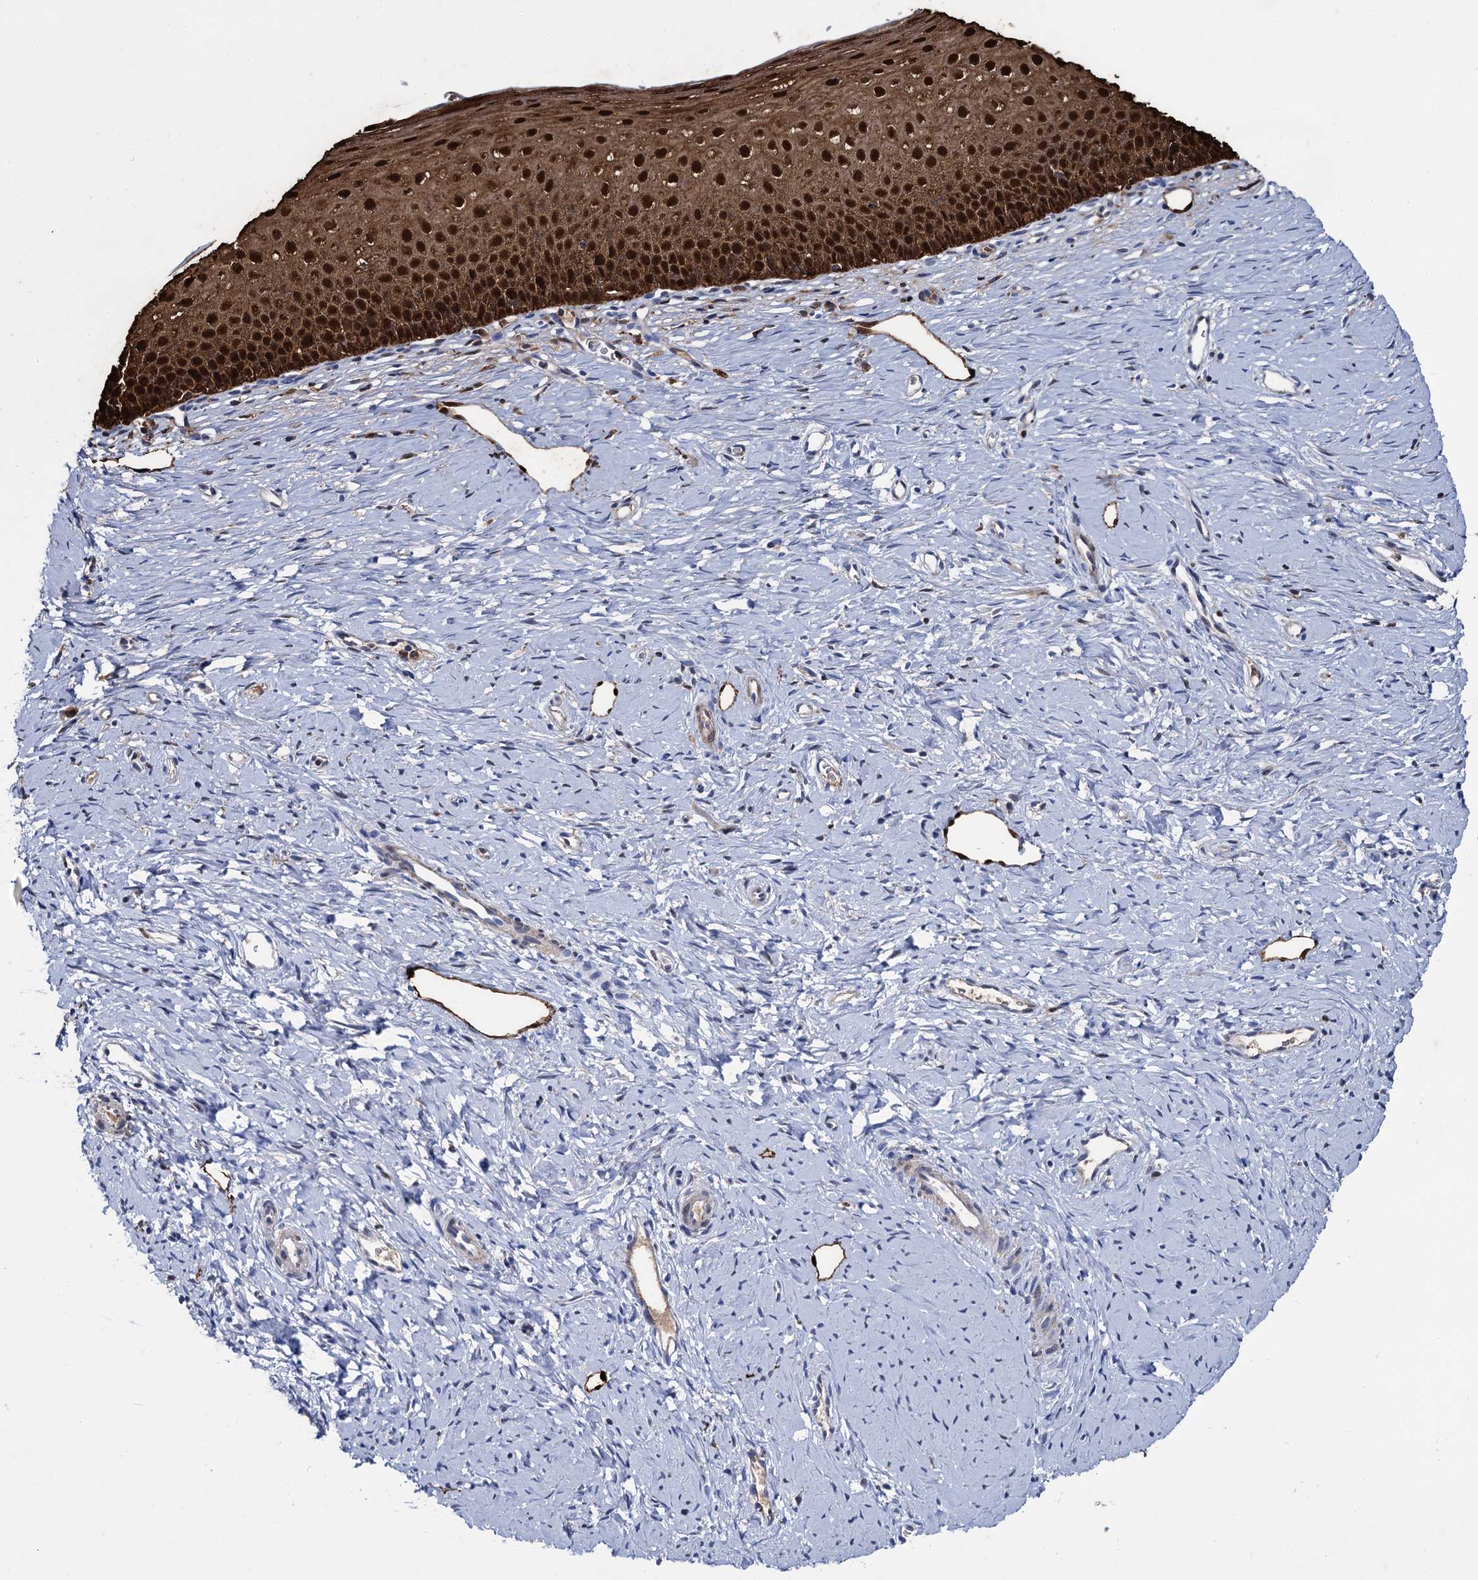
{"staining": {"intensity": "negative", "quantity": "none", "location": "none"}, "tissue": "cervix", "cell_type": "Glandular cells", "image_type": "normal", "snomed": [{"axis": "morphology", "description": "Normal tissue, NOS"}, {"axis": "topography", "description": "Cervix"}], "caption": "Image shows no protein expression in glandular cells of normal cervix. The staining is performed using DAB (3,3'-diaminobenzidine) brown chromogen with nuclei counter-stained in using hematoxylin.", "gene": "FABP5", "patient": {"sex": "female", "age": 36}}